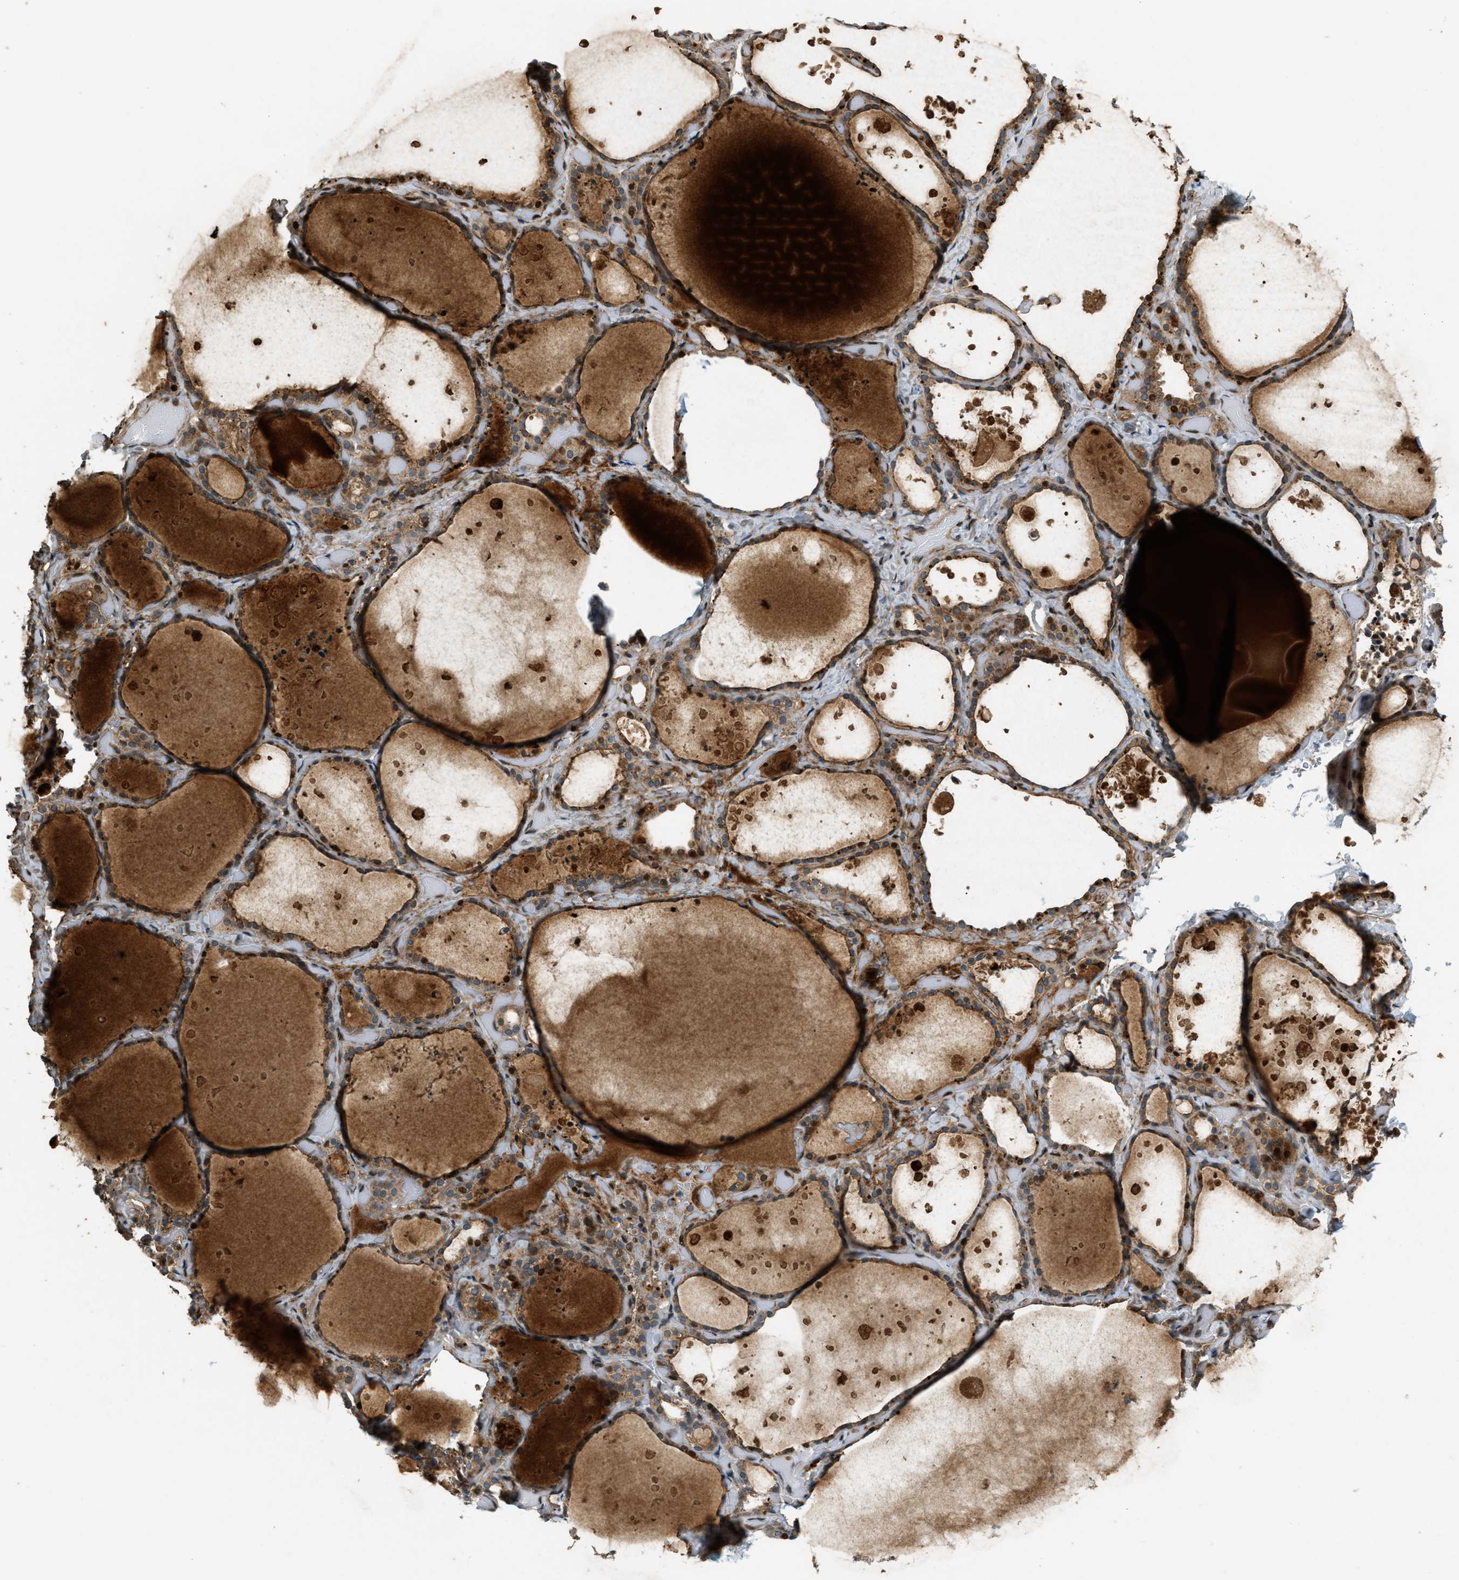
{"staining": {"intensity": "strong", "quantity": "25%-75%", "location": "cytoplasmic/membranous,nuclear"}, "tissue": "thyroid gland", "cell_type": "Glandular cells", "image_type": "normal", "snomed": [{"axis": "morphology", "description": "Normal tissue, NOS"}, {"axis": "topography", "description": "Thyroid gland"}], "caption": "Unremarkable thyroid gland displays strong cytoplasmic/membranous,nuclear positivity in about 25%-75% of glandular cells, visualized by immunohistochemistry.", "gene": "TRAPPC14", "patient": {"sex": "female", "age": 44}}